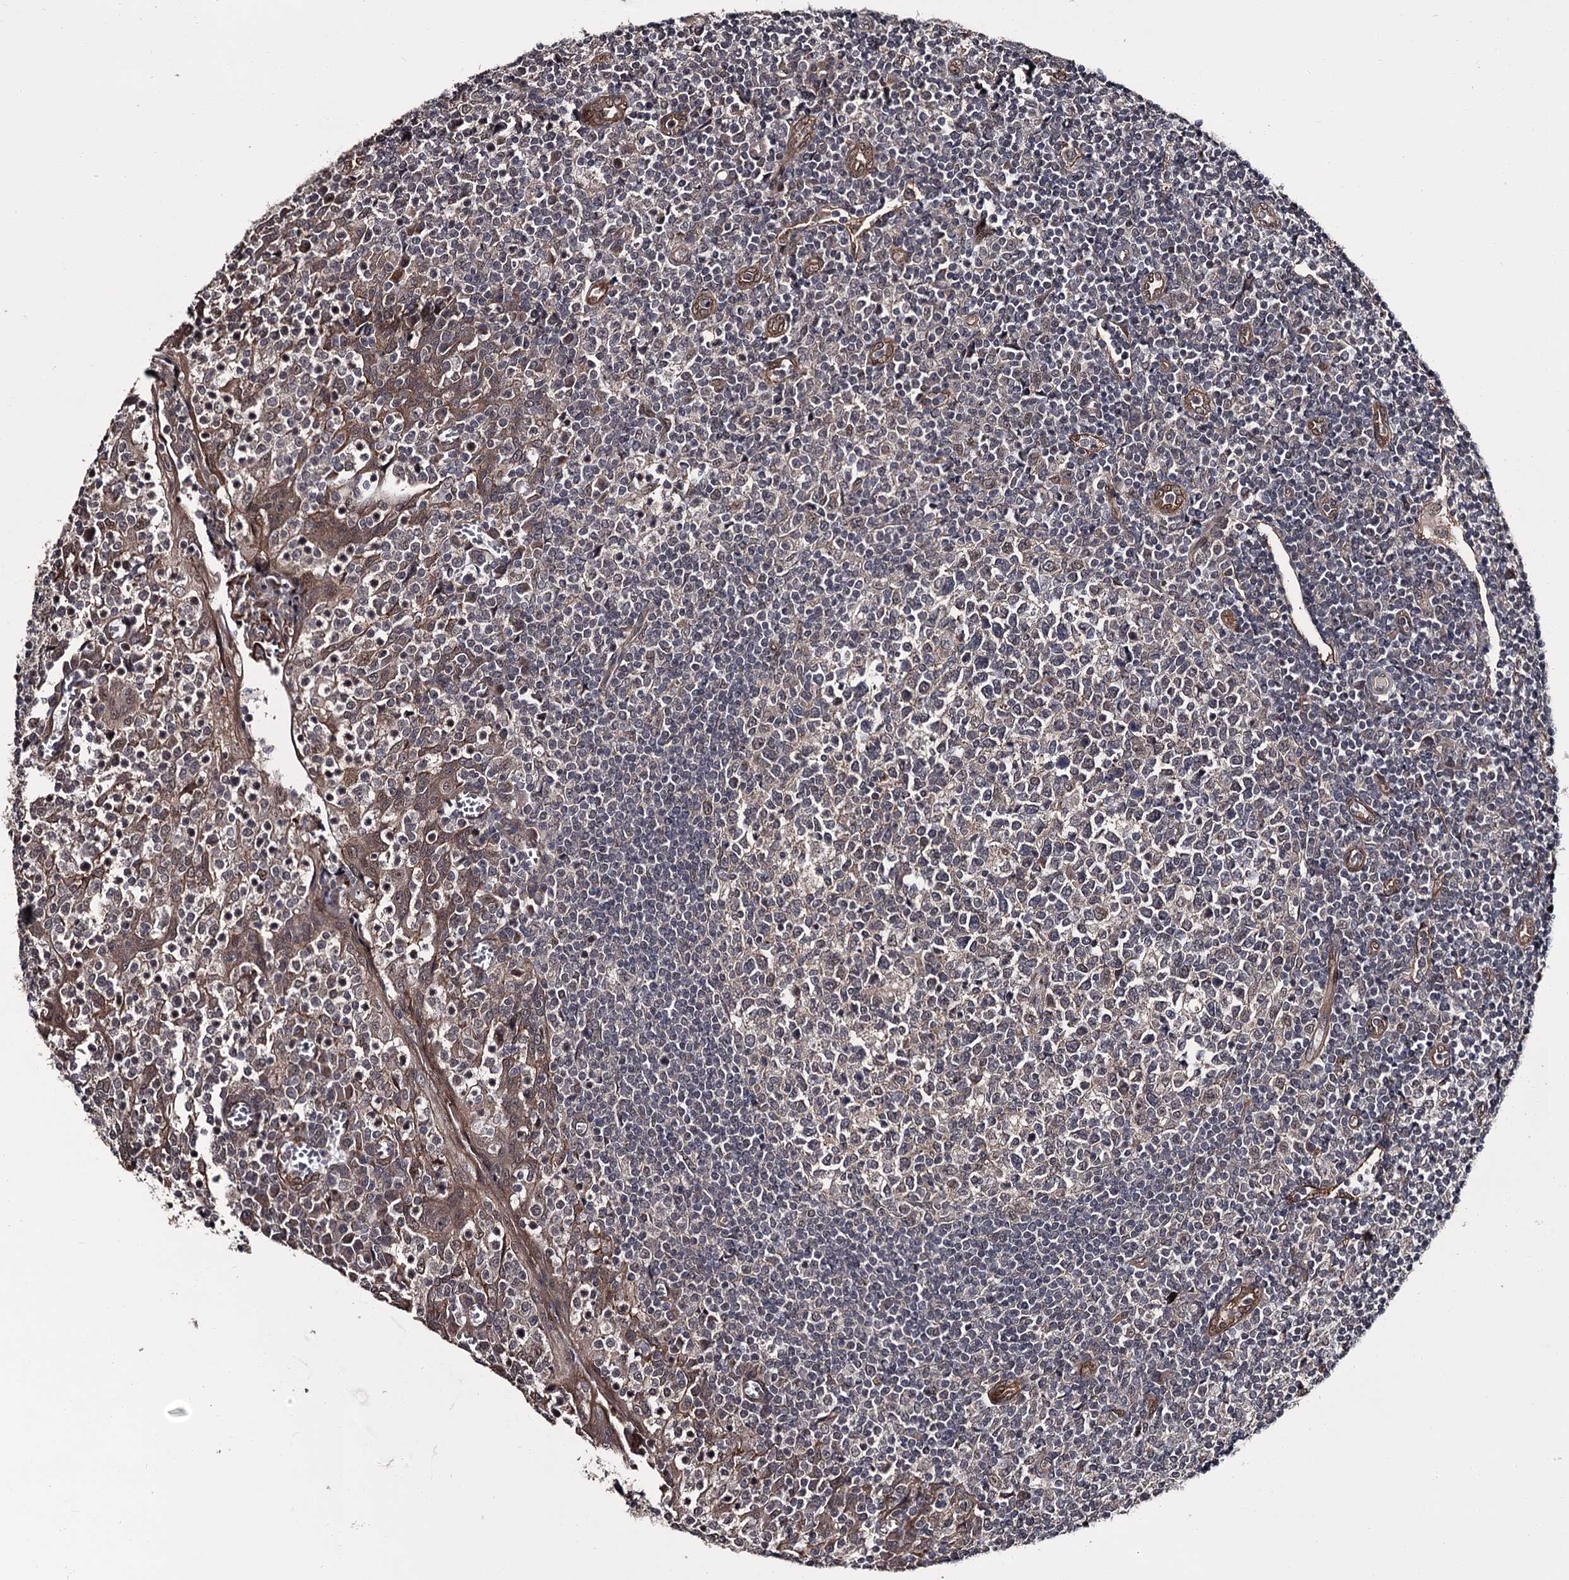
{"staining": {"intensity": "negative", "quantity": "none", "location": "none"}, "tissue": "tonsil", "cell_type": "Germinal center cells", "image_type": "normal", "snomed": [{"axis": "morphology", "description": "Normal tissue, NOS"}, {"axis": "topography", "description": "Tonsil"}], "caption": "Germinal center cells are negative for protein expression in benign human tonsil. The staining was performed using DAB (3,3'-diaminobenzidine) to visualize the protein expression in brown, while the nuclei were stained in blue with hematoxylin (Magnification: 20x).", "gene": "CDC42EP2", "patient": {"sex": "female", "age": 19}}